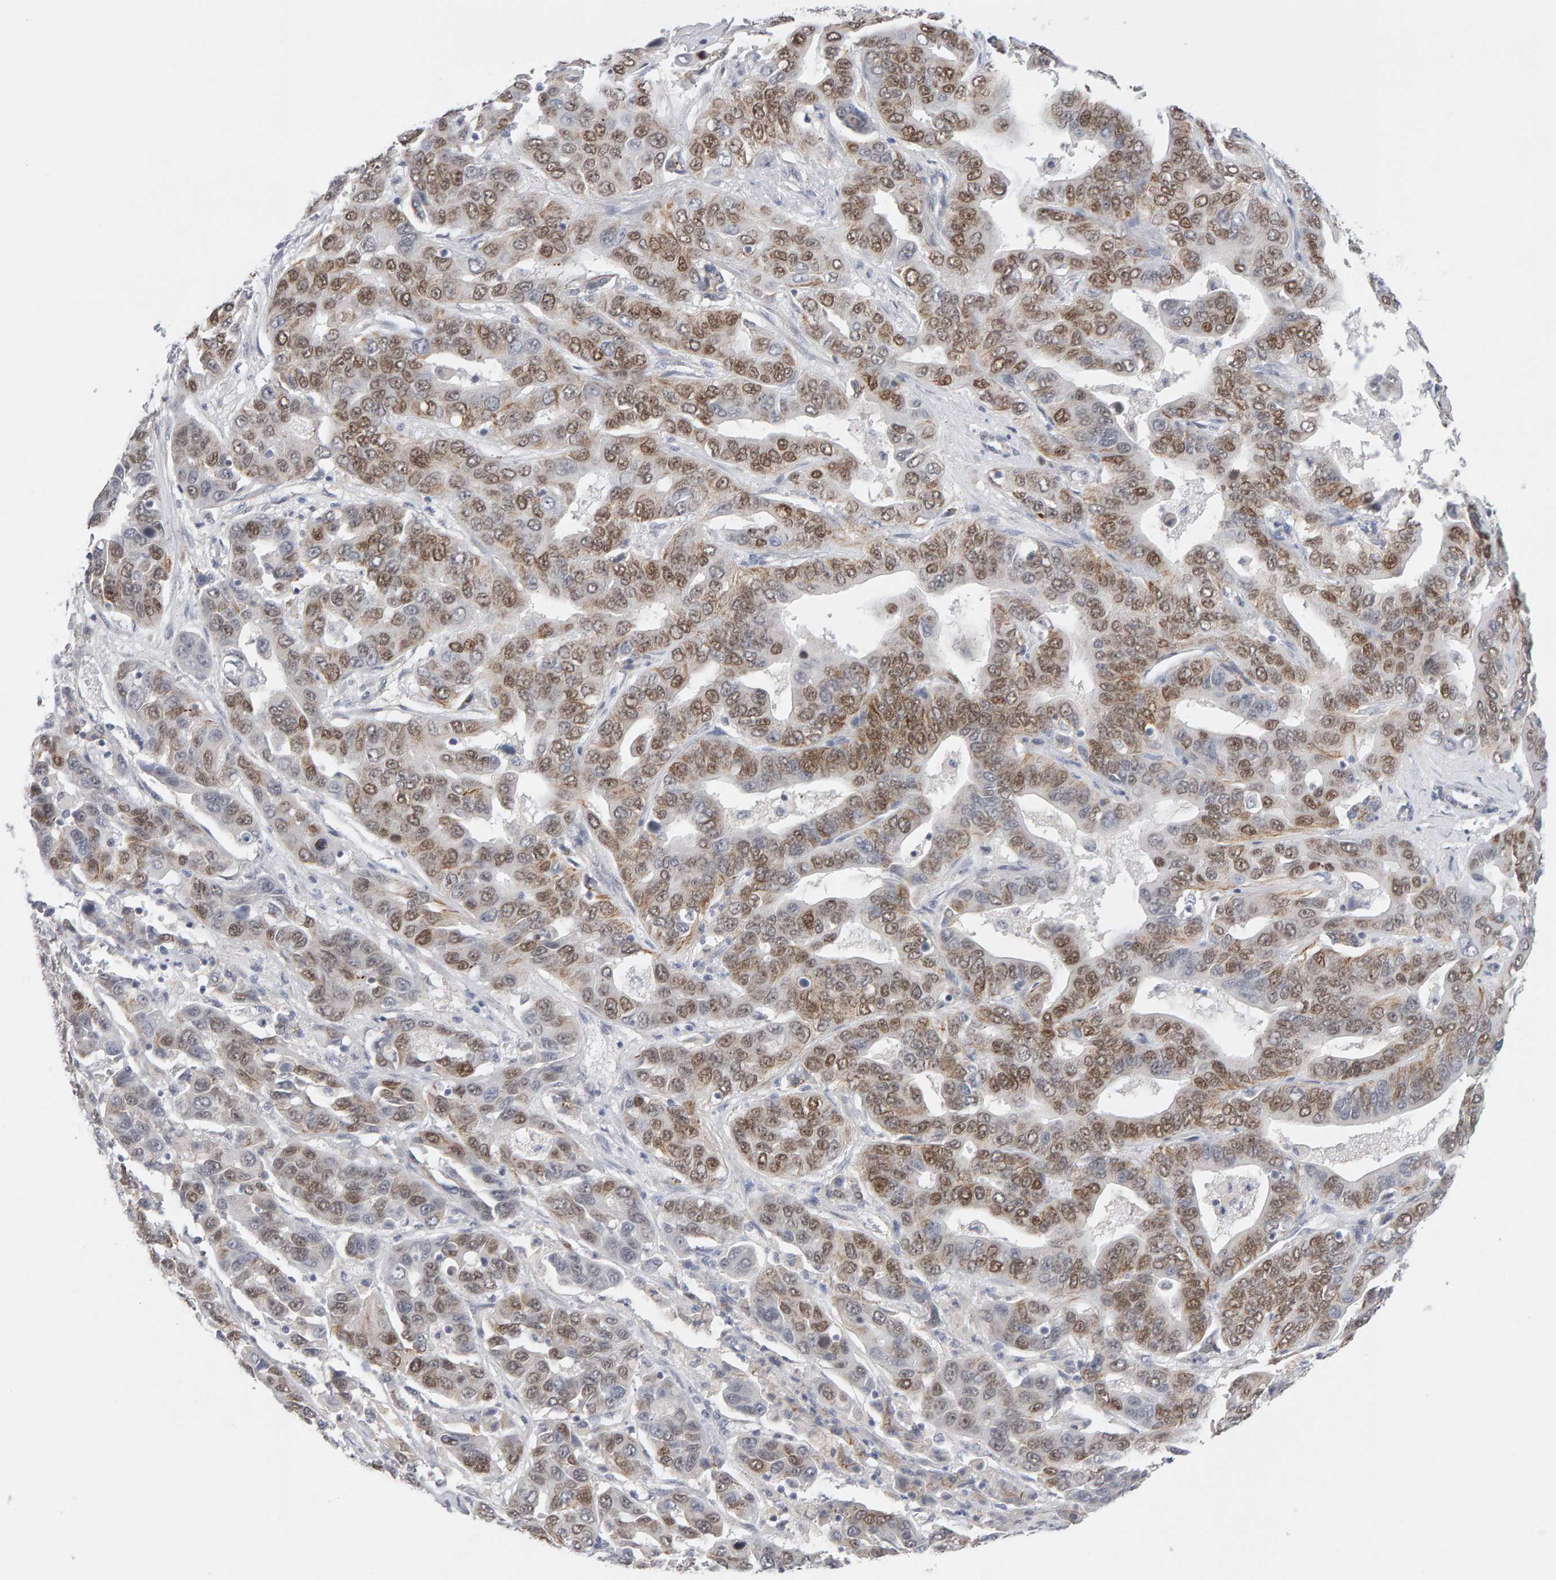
{"staining": {"intensity": "moderate", "quantity": ">75%", "location": "nuclear"}, "tissue": "liver cancer", "cell_type": "Tumor cells", "image_type": "cancer", "snomed": [{"axis": "morphology", "description": "Cholangiocarcinoma"}, {"axis": "topography", "description": "Liver"}], "caption": "Tumor cells demonstrate moderate nuclear expression in about >75% of cells in liver cholangiocarcinoma.", "gene": "HNF4A", "patient": {"sex": "female", "age": 52}}